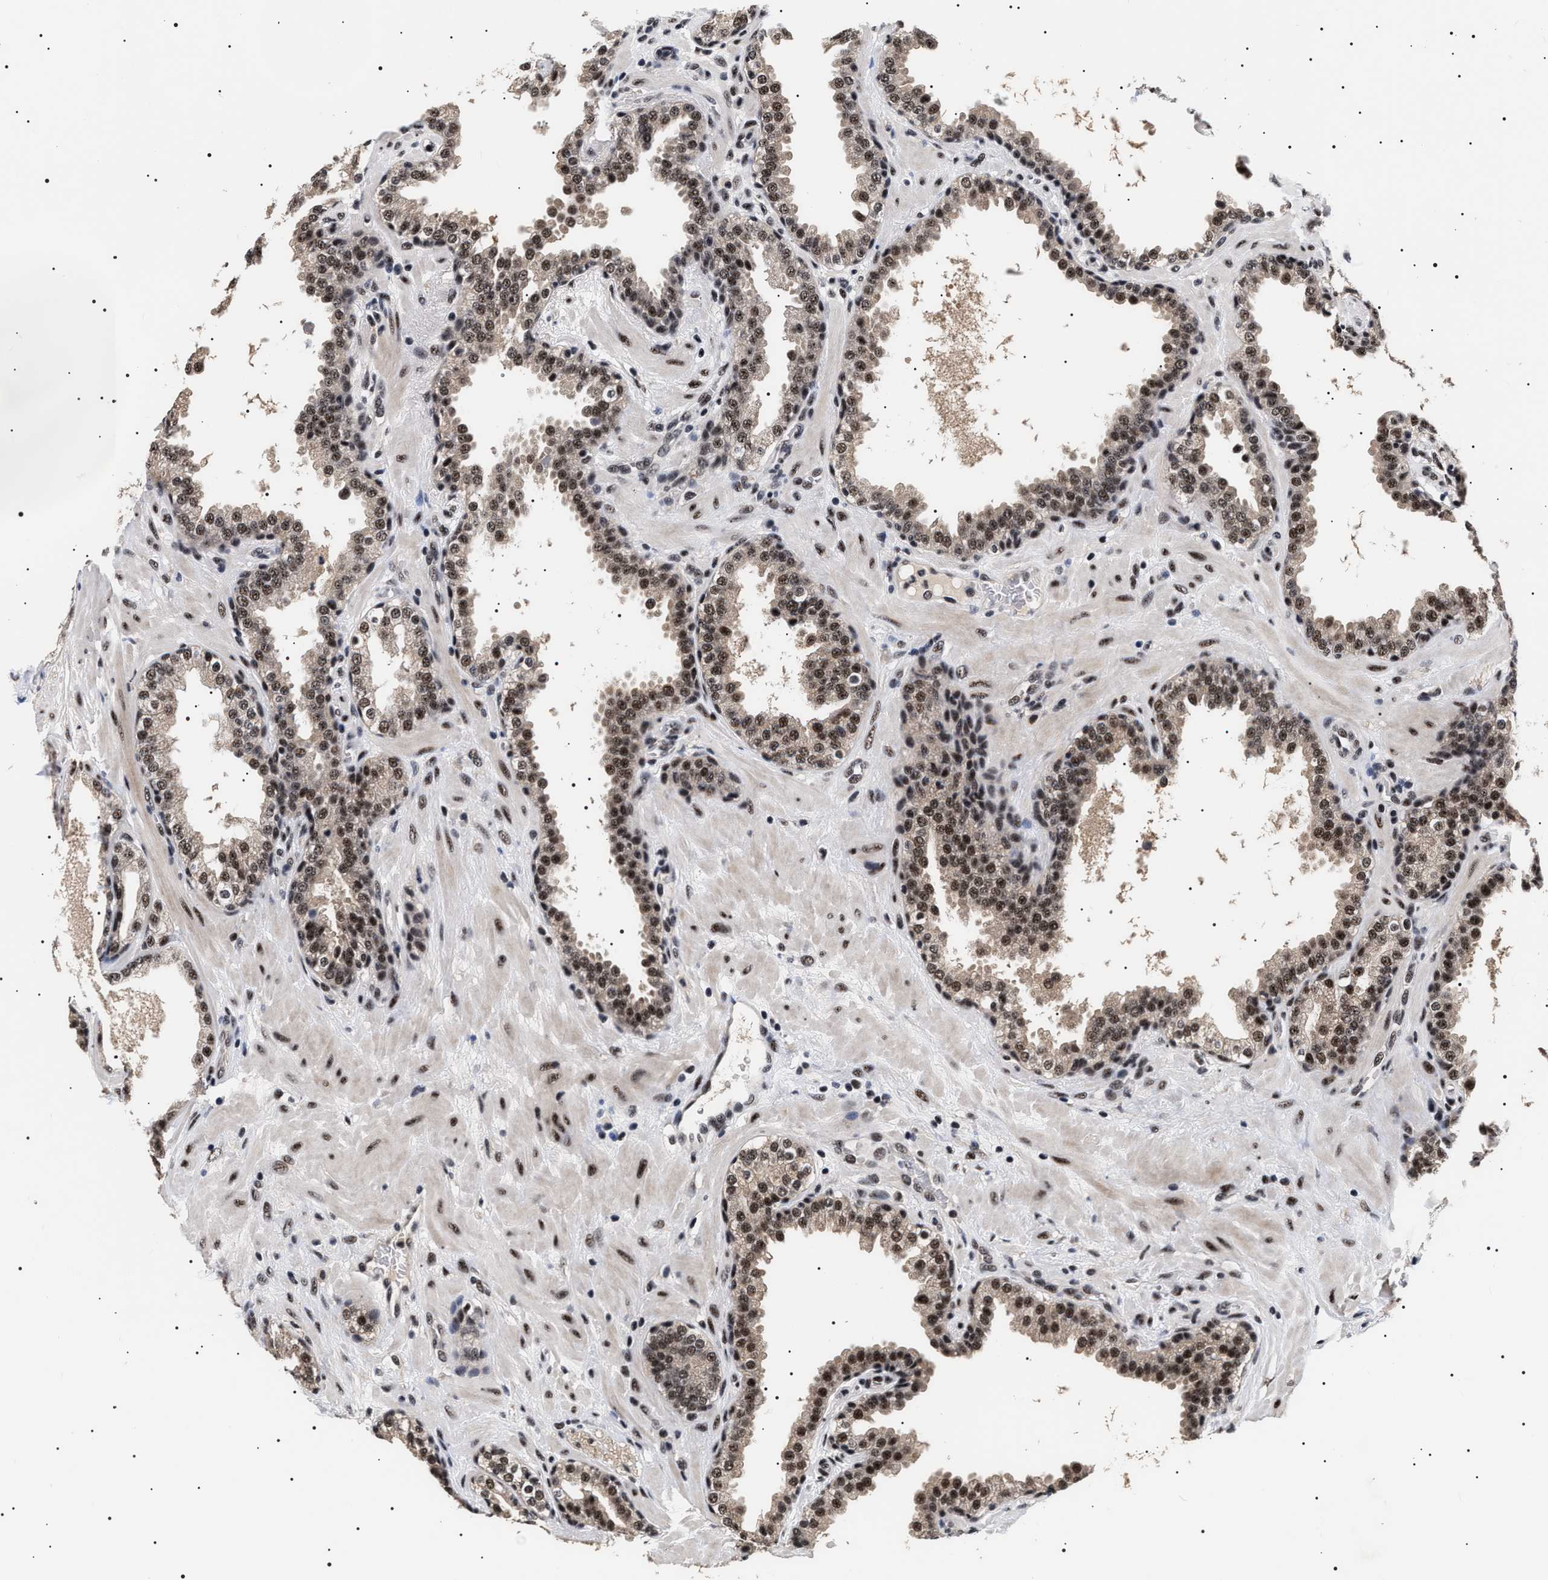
{"staining": {"intensity": "strong", "quantity": ">75%", "location": "nuclear"}, "tissue": "prostate", "cell_type": "Glandular cells", "image_type": "normal", "snomed": [{"axis": "morphology", "description": "Normal tissue, NOS"}, {"axis": "topography", "description": "Prostate"}], "caption": "IHC of benign human prostate shows high levels of strong nuclear expression in approximately >75% of glandular cells.", "gene": "CAAP1", "patient": {"sex": "male", "age": 51}}